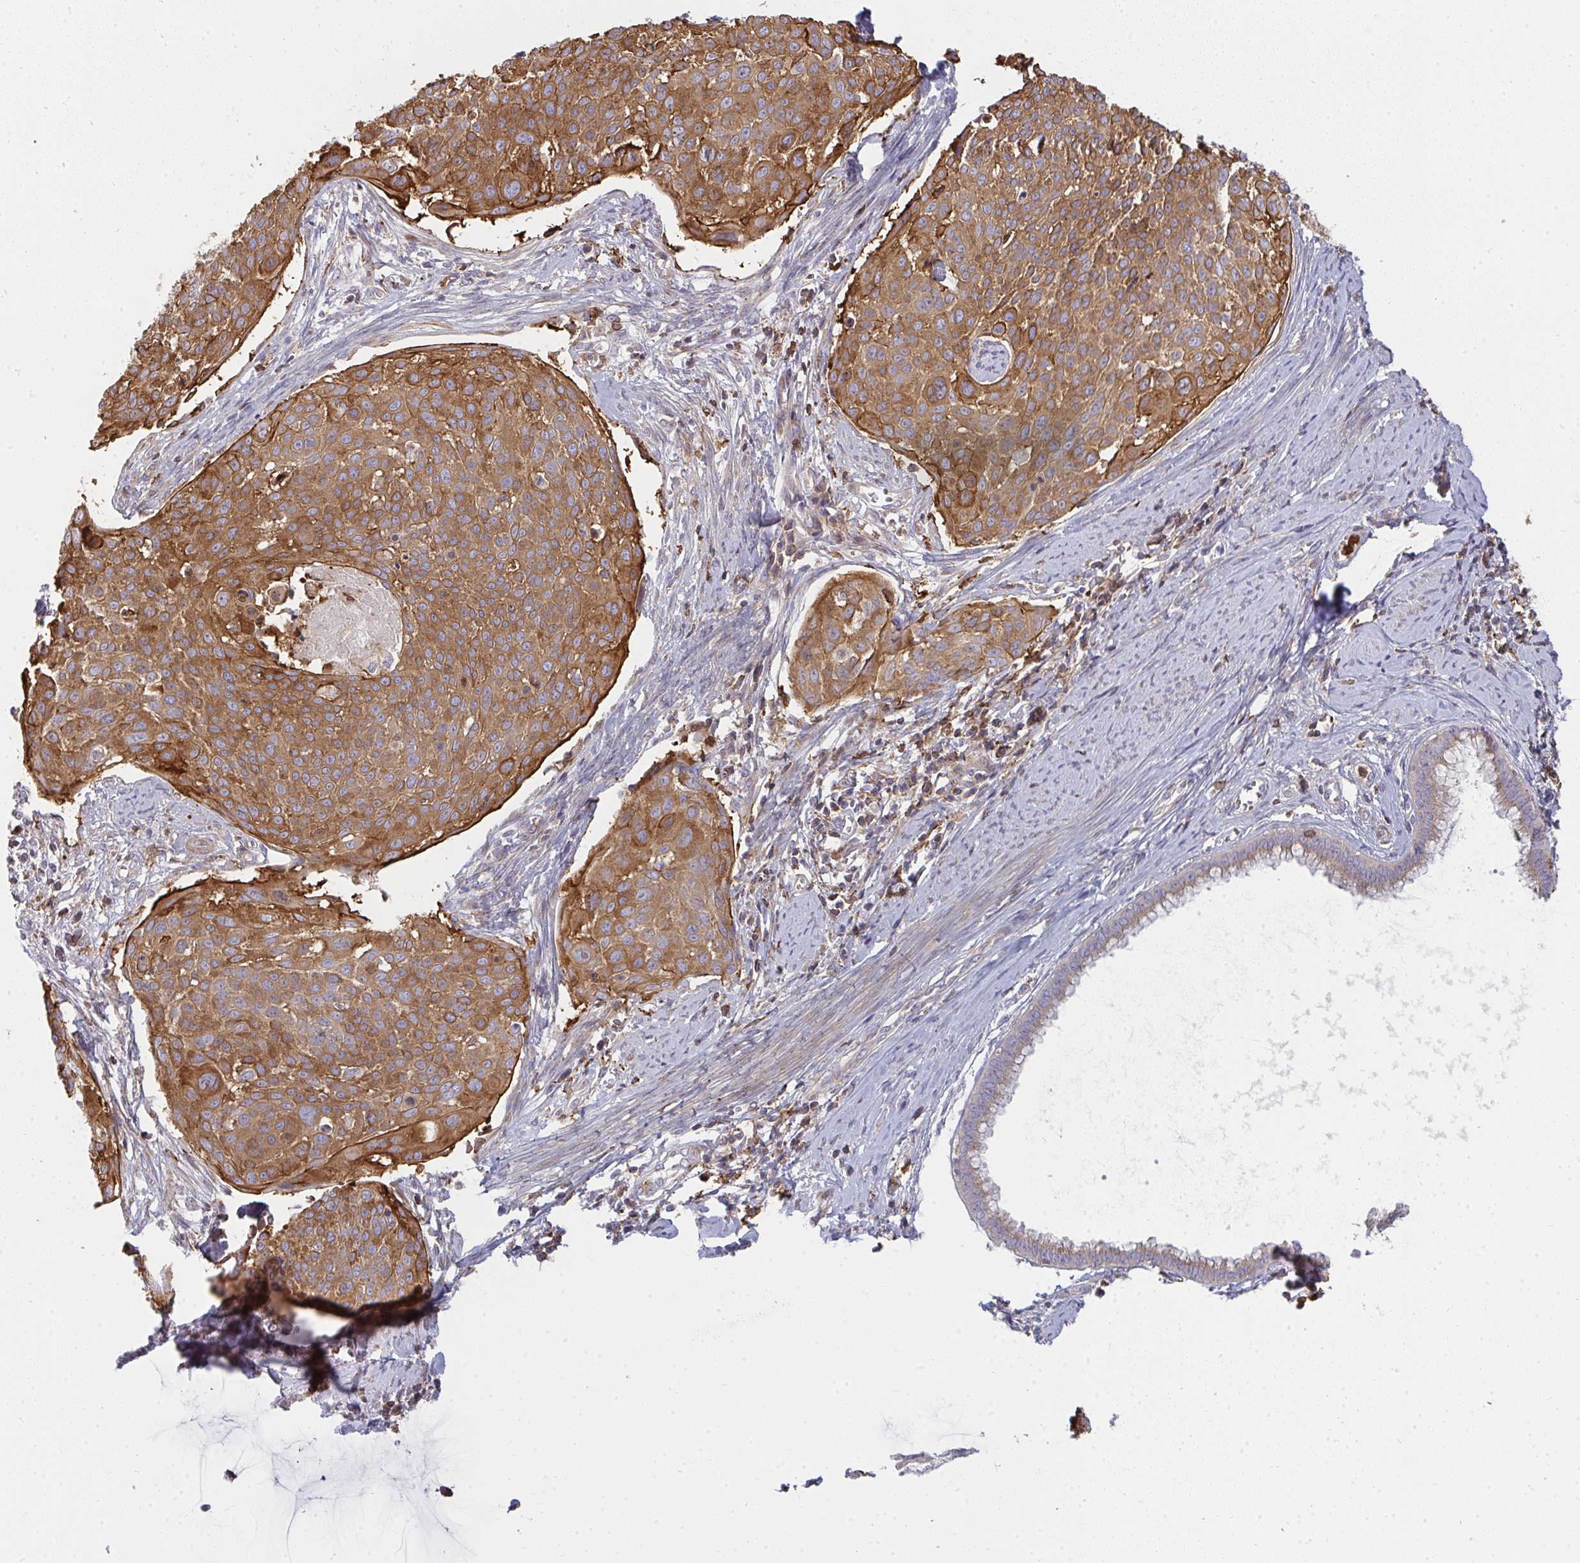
{"staining": {"intensity": "moderate", "quantity": ">75%", "location": "cytoplasmic/membranous"}, "tissue": "cervical cancer", "cell_type": "Tumor cells", "image_type": "cancer", "snomed": [{"axis": "morphology", "description": "Squamous cell carcinoma, NOS"}, {"axis": "topography", "description": "Cervix"}], "caption": "IHC staining of squamous cell carcinoma (cervical), which shows medium levels of moderate cytoplasmic/membranous positivity in approximately >75% of tumor cells indicating moderate cytoplasmic/membranous protein positivity. The staining was performed using DAB (3,3'-diaminobenzidine) (brown) for protein detection and nuclei were counterstained in hematoxylin (blue).", "gene": "CSF3R", "patient": {"sex": "female", "age": 39}}